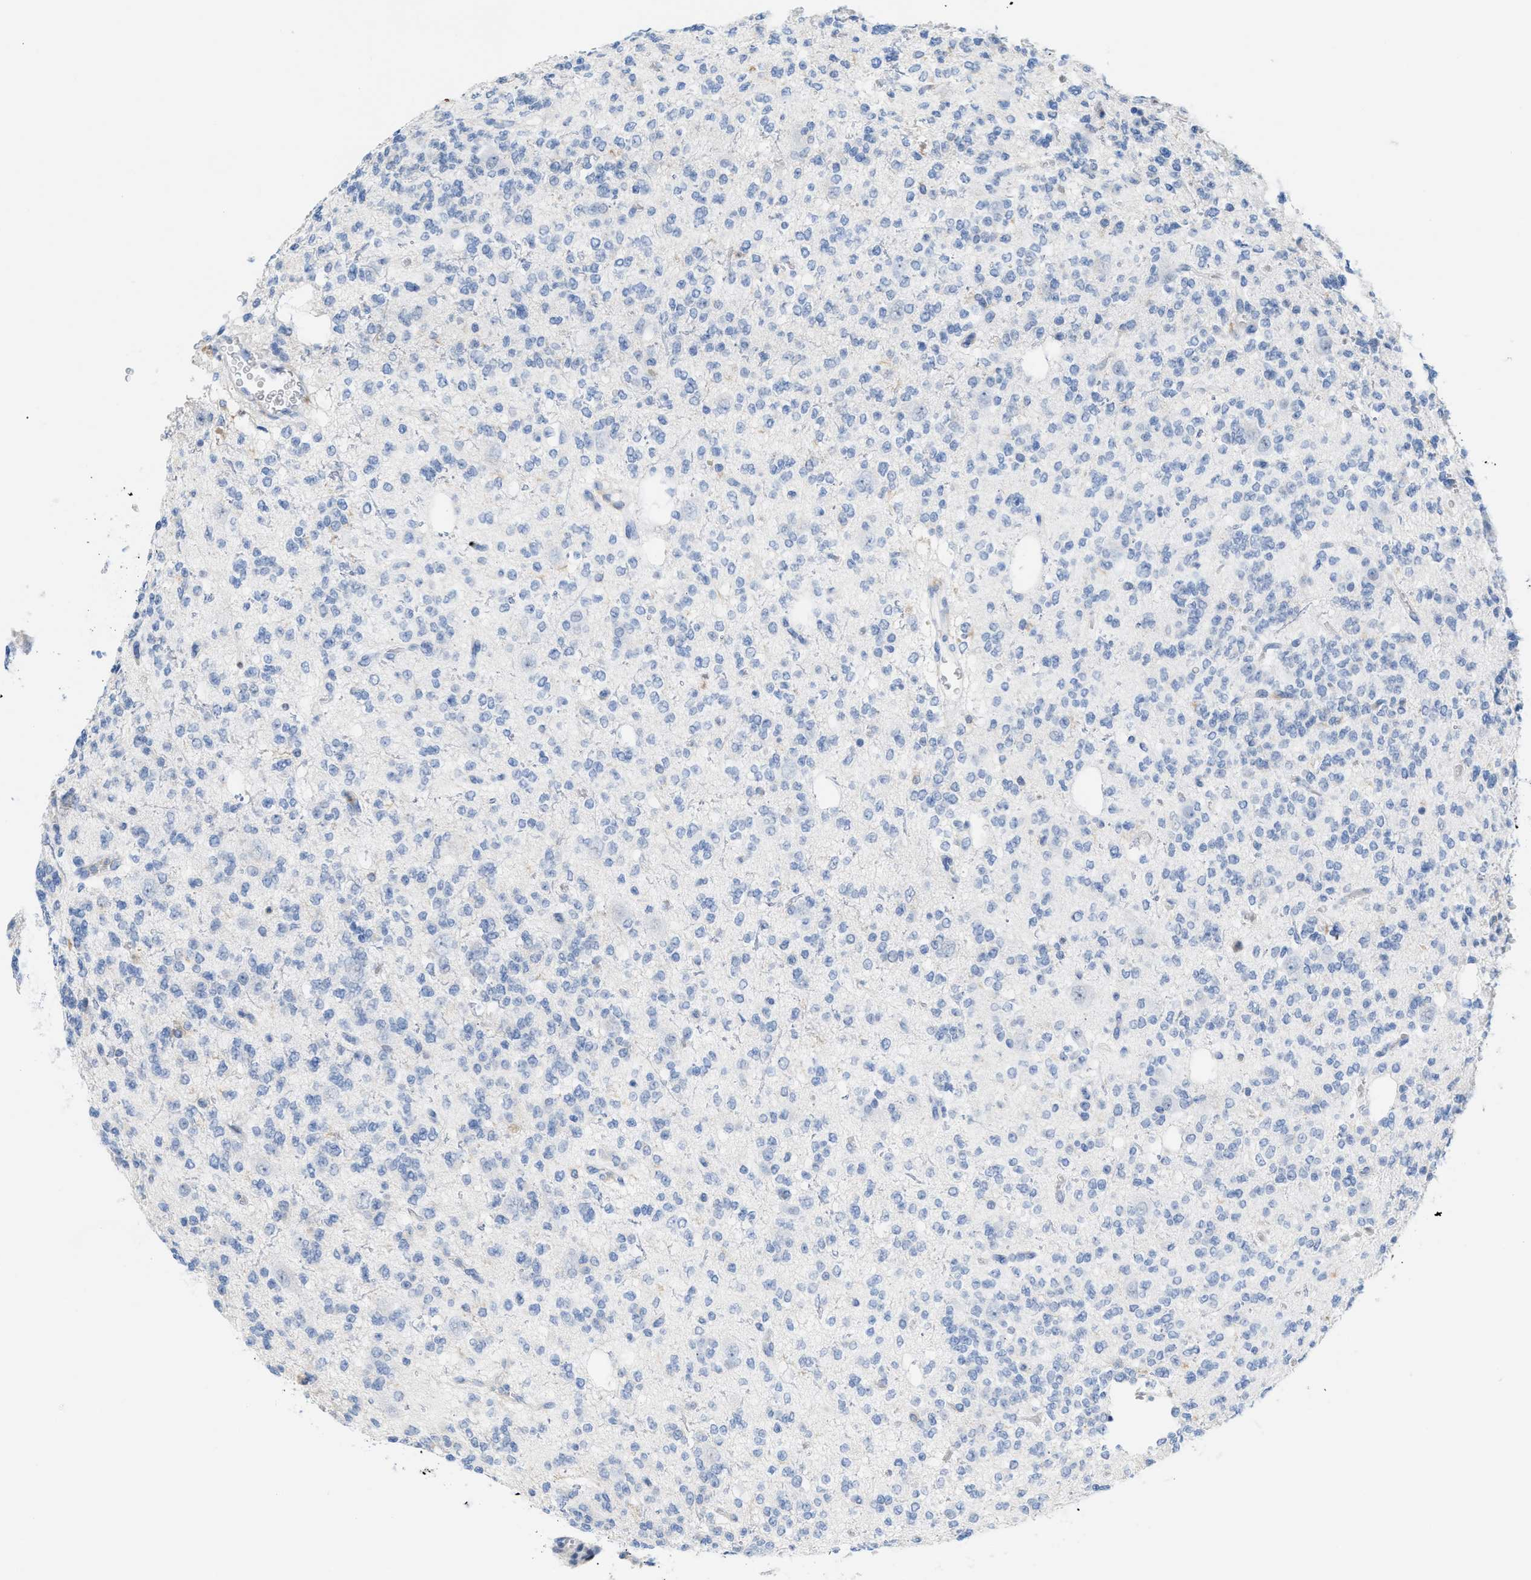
{"staining": {"intensity": "negative", "quantity": "none", "location": "none"}, "tissue": "glioma", "cell_type": "Tumor cells", "image_type": "cancer", "snomed": [{"axis": "morphology", "description": "Glioma, malignant, Low grade"}, {"axis": "topography", "description": "Brain"}], "caption": "Tumor cells are negative for protein expression in human glioma.", "gene": "IL16", "patient": {"sex": "male", "age": 38}}